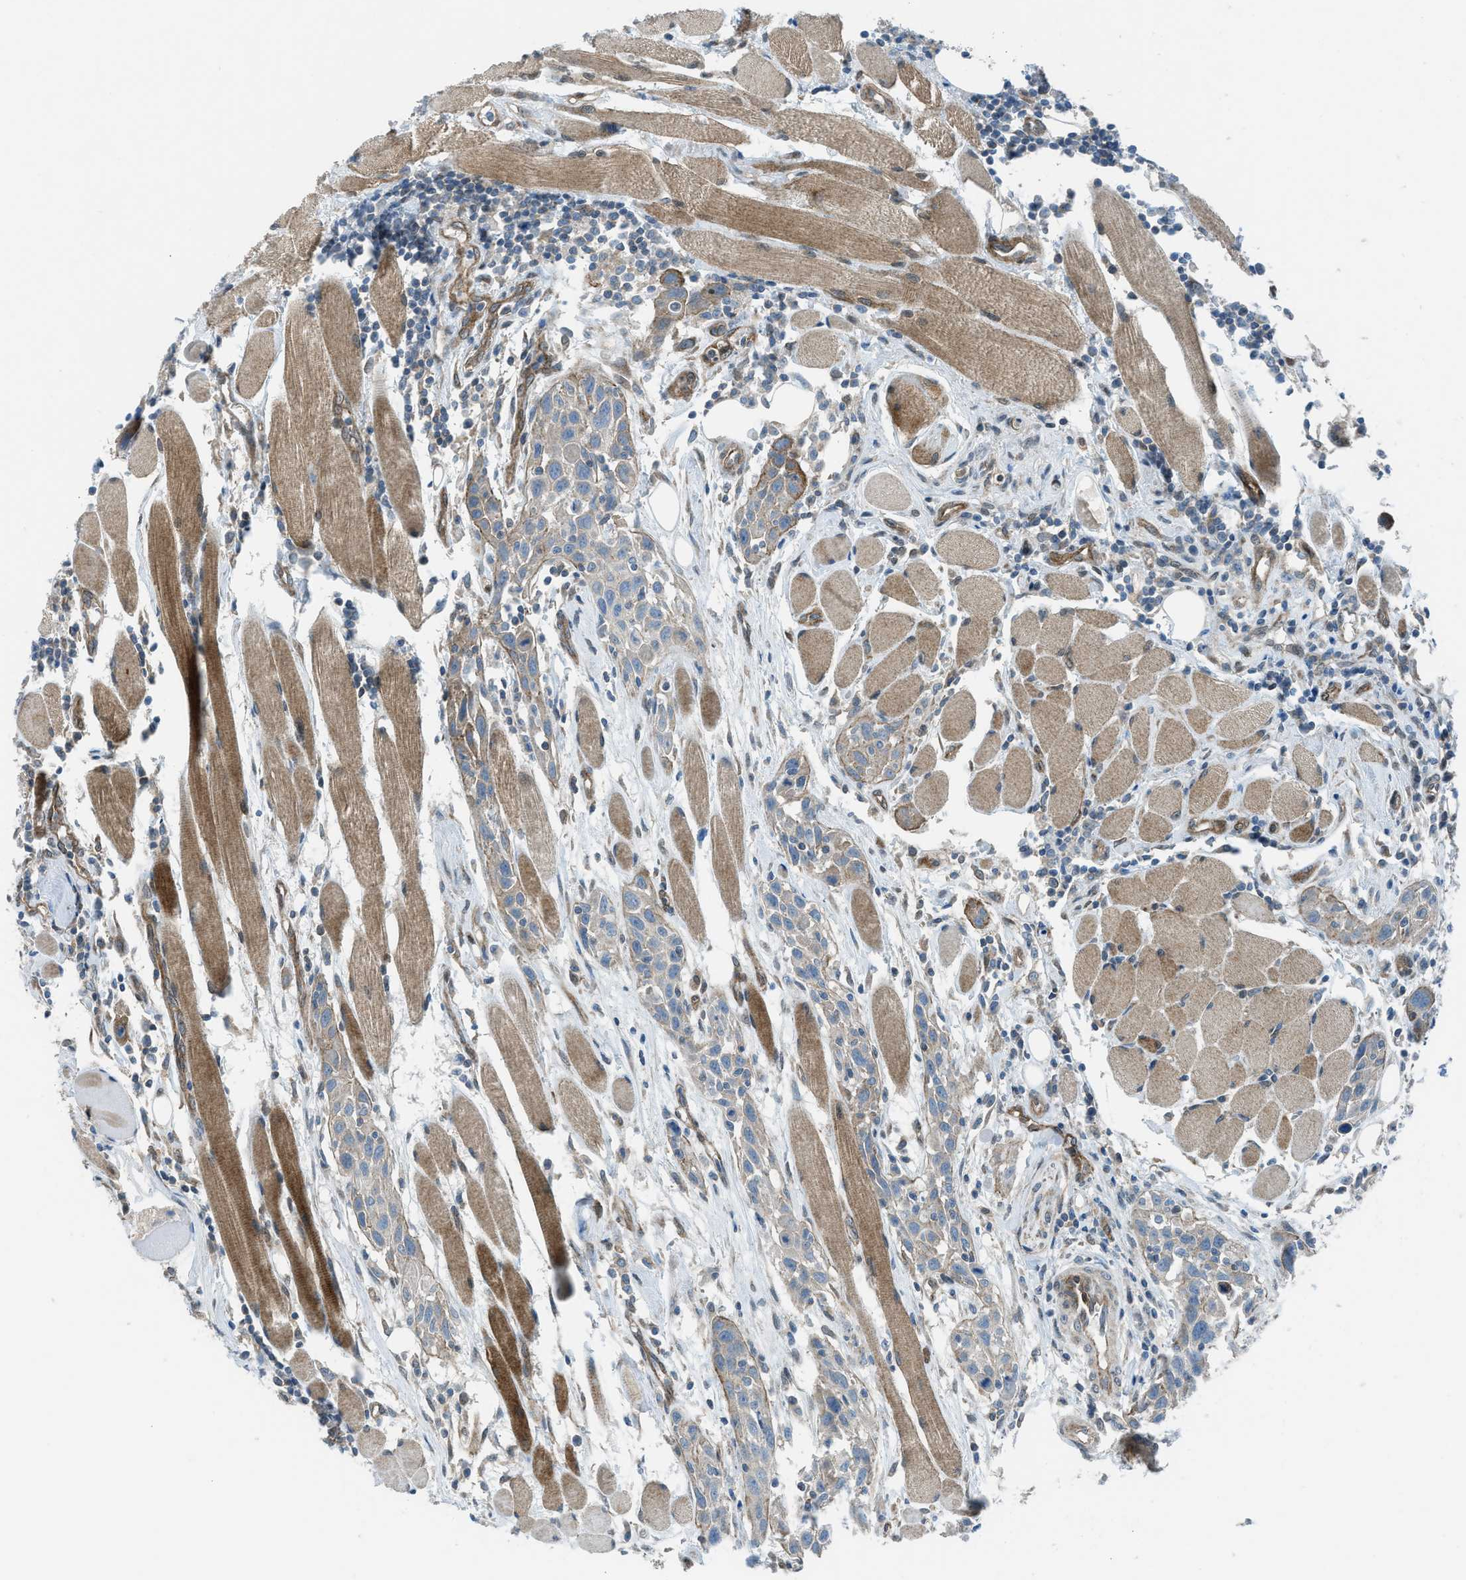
{"staining": {"intensity": "weak", "quantity": "25%-75%", "location": "cytoplasmic/membranous"}, "tissue": "head and neck cancer", "cell_type": "Tumor cells", "image_type": "cancer", "snomed": [{"axis": "morphology", "description": "Squamous cell carcinoma, NOS"}, {"axis": "topography", "description": "Oral tissue"}, {"axis": "topography", "description": "Head-Neck"}], "caption": "This is an image of immunohistochemistry (IHC) staining of head and neck squamous cell carcinoma, which shows weak staining in the cytoplasmic/membranous of tumor cells.", "gene": "PRKN", "patient": {"sex": "female", "age": 50}}